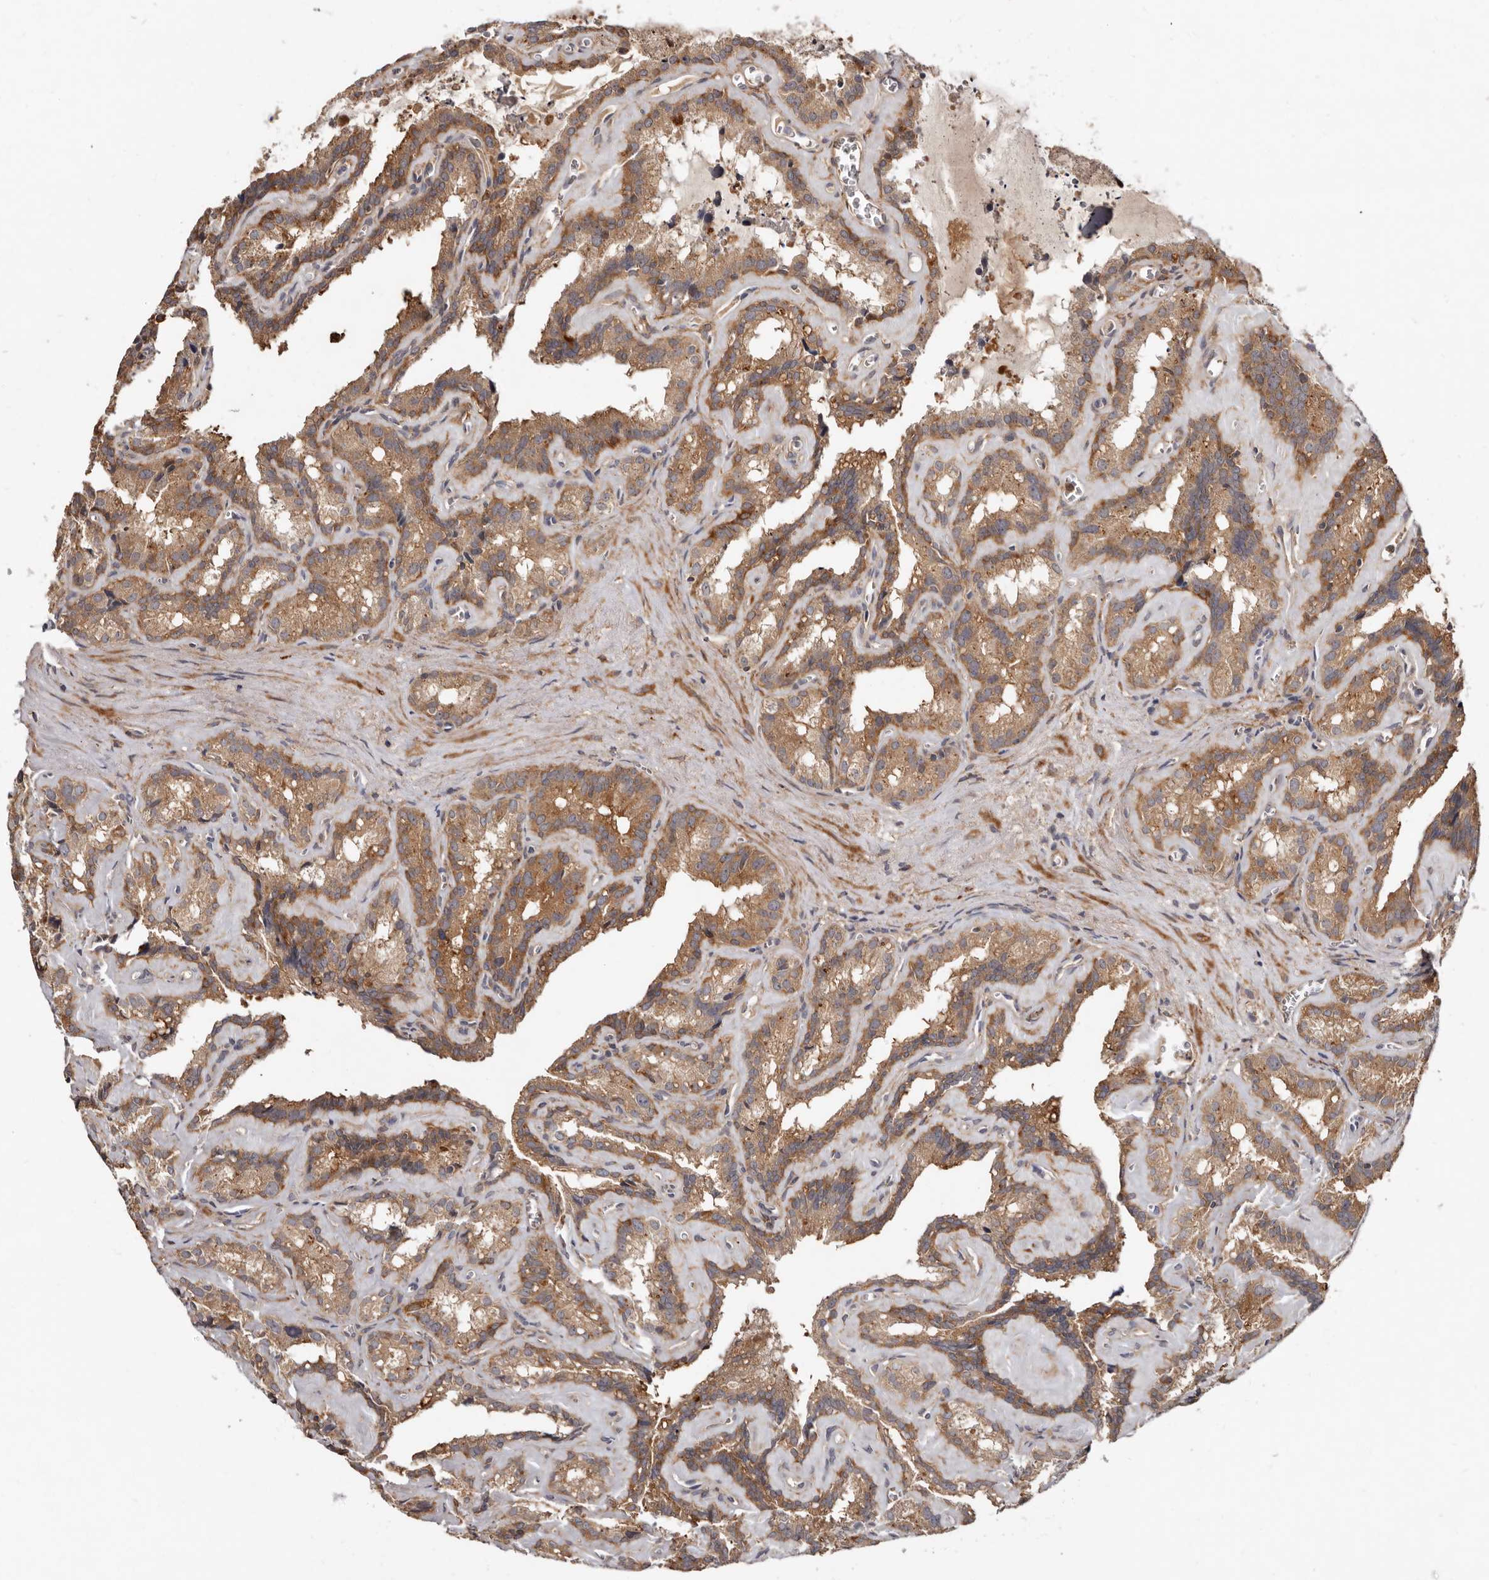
{"staining": {"intensity": "moderate", "quantity": ">75%", "location": "cytoplasmic/membranous"}, "tissue": "seminal vesicle", "cell_type": "Glandular cells", "image_type": "normal", "snomed": [{"axis": "morphology", "description": "Normal tissue, NOS"}, {"axis": "topography", "description": "Prostate"}, {"axis": "topography", "description": "Seminal veicle"}], "caption": "The photomicrograph reveals staining of benign seminal vesicle, revealing moderate cytoplasmic/membranous protein staining (brown color) within glandular cells.", "gene": "GOT1L1", "patient": {"sex": "male", "age": 59}}